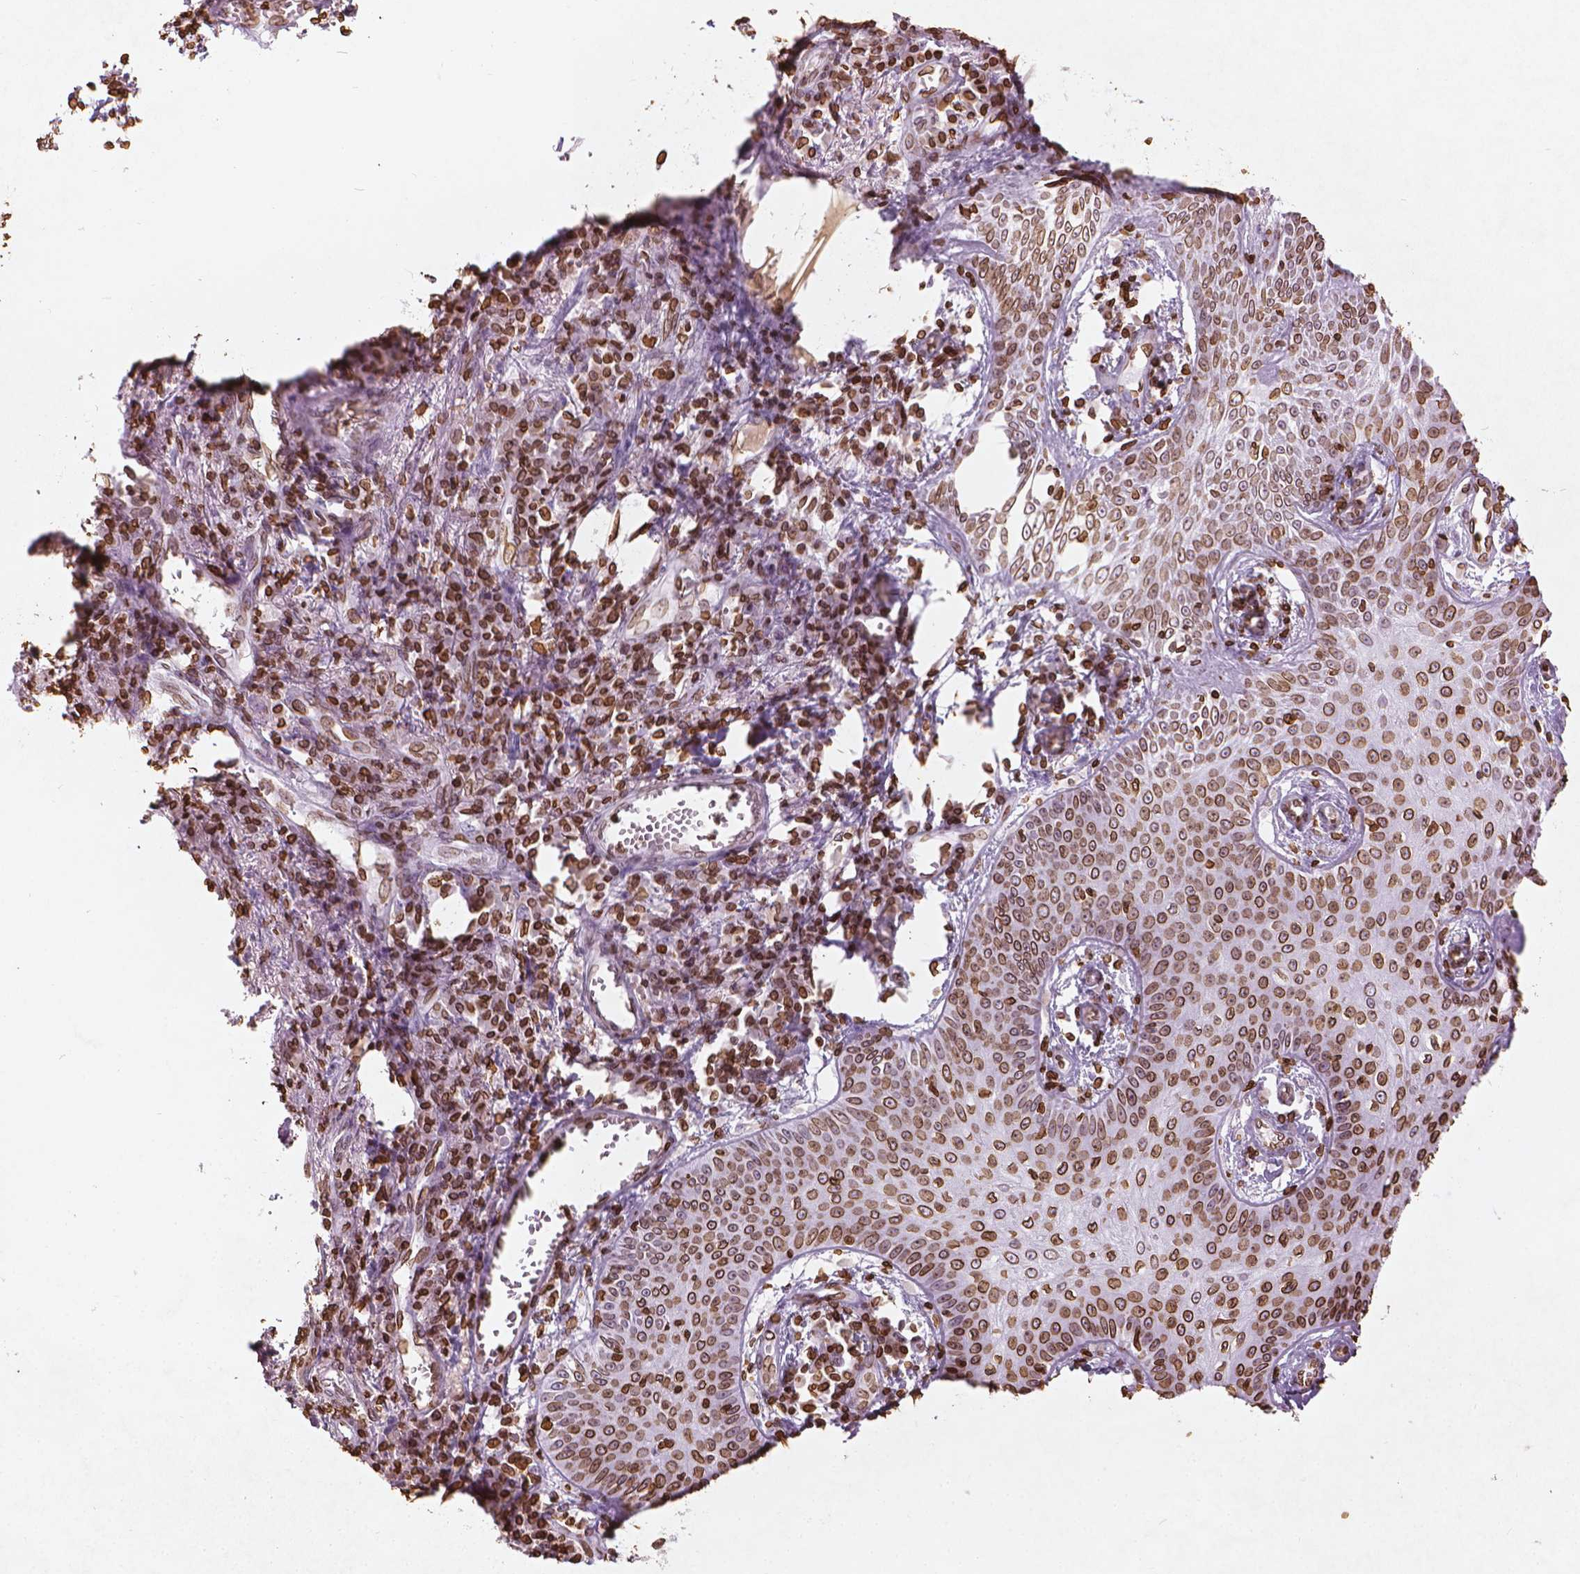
{"staining": {"intensity": "moderate", "quantity": ">75%", "location": "cytoplasmic/membranous,nuclear"}, "tissue": "skin cancer", "cell_type": "Tumor cells", "image_type": "cancer", "snomed": [{"axis": "morphology", "description": "Squamous cell carcinoma, NOS"}, {"axis": "topography", "description": "Skin"}], "caption": "Immunohistochemistry (IHC) micrograph of neoplastic tissue: human squamous cell carcinoma (skin) stained using immunohistochemistry shows medium levels of moderate protein expression localized specifically in the cytoplasmic/membranous and nuclear of tumor cells, appearing as a cytoplasmic/membranous and nuclear brown color.", "gene": "LMNB1", "patient": {"sex": "male", "age": 70}}